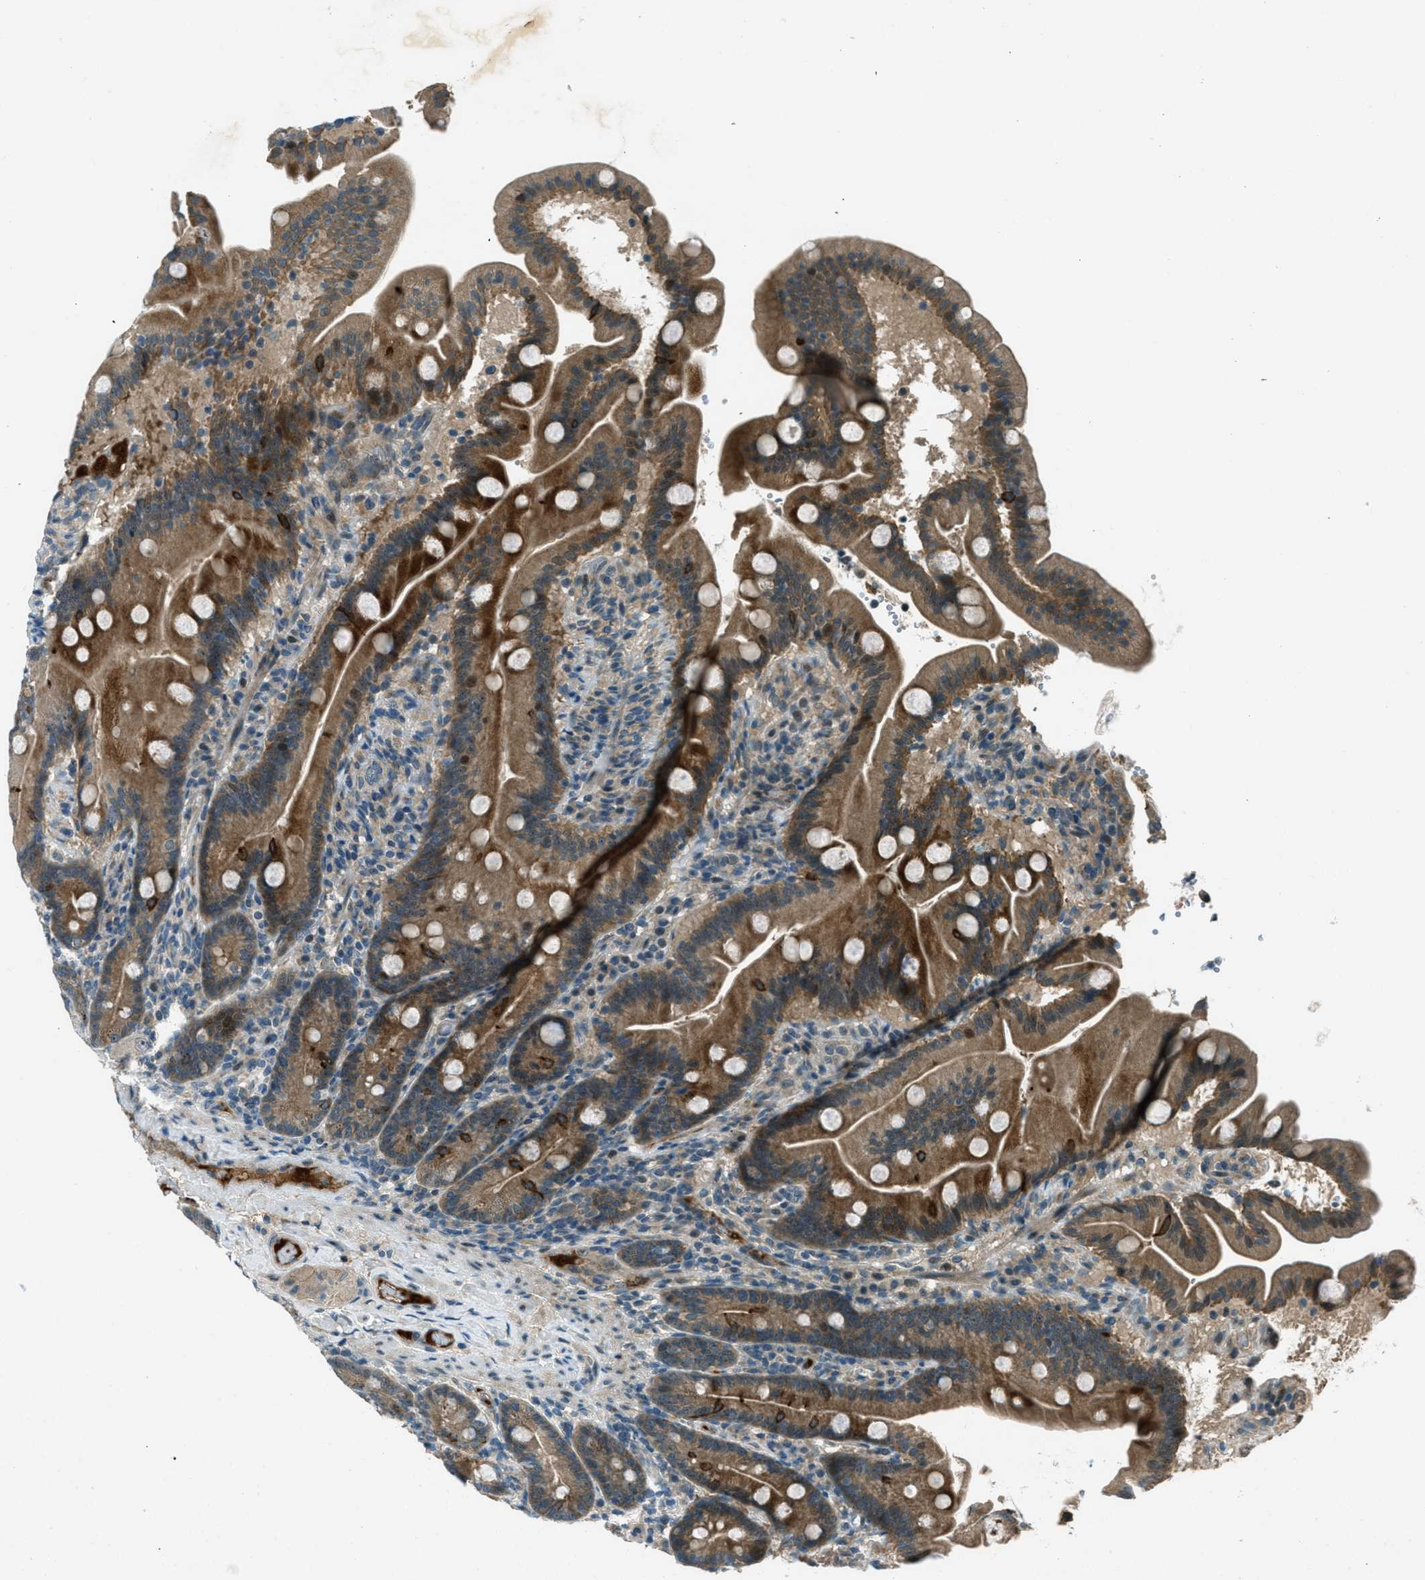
{"staining": {"intensity": "moderate", "quantity": ">75%", "location": "cytoplasmic/membranous"}, "tissue": "duodenum", "cell_type": "Glandular cells", "image_type": "normal", "snomed": [{"axis": "morphology", "description": "Normal tissue, NOS"}, {"axis": "topography", "description": "Duodenum"}], "caption": "This is a histology image of immunohistochemistry staining of unremarkable duodenum, which shows moderate staining in the cytoplasmic/membranous of glandular cells.", "gene": "STK11", "patient": {"sex": "male", "age": 54}}